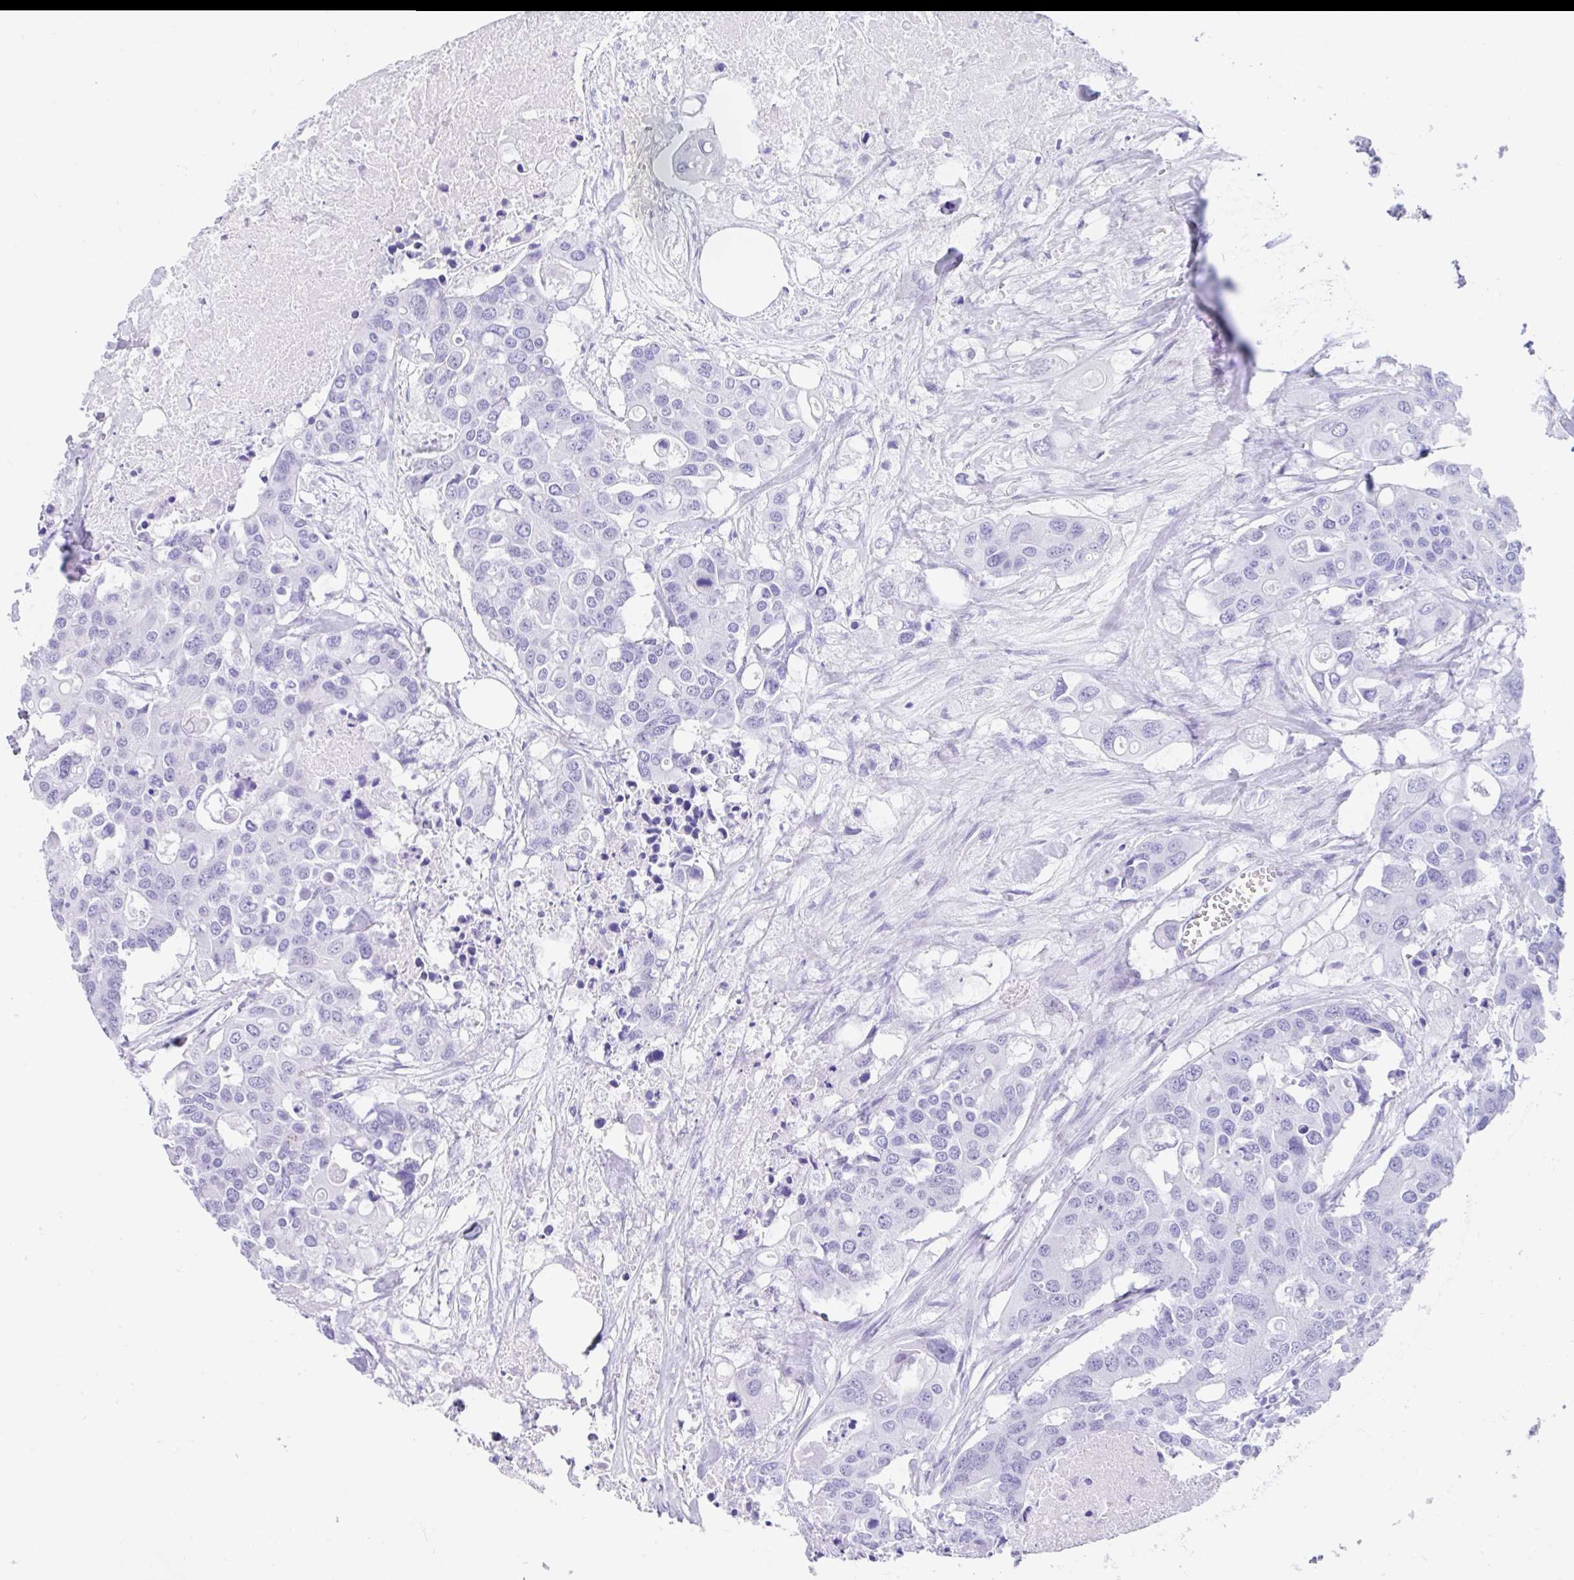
{"staining": {"intensity": "negative", "quantity": "none", "location": "none"}, "tissue": "colorectal cancer", "cell_type": "Tumor cells", "image_type": "cancer", "snomed": [{"axis": "morphology", "description": "Adenocarcinoma, NOS"}, {"axis": "topography", "description": "Colon"}], "caption": "There is no significant expression in tumor cells of adenocarcinoma (colorectal).", "gene": "FAM107A", "patient": {"sex": "male", "age": 77}}